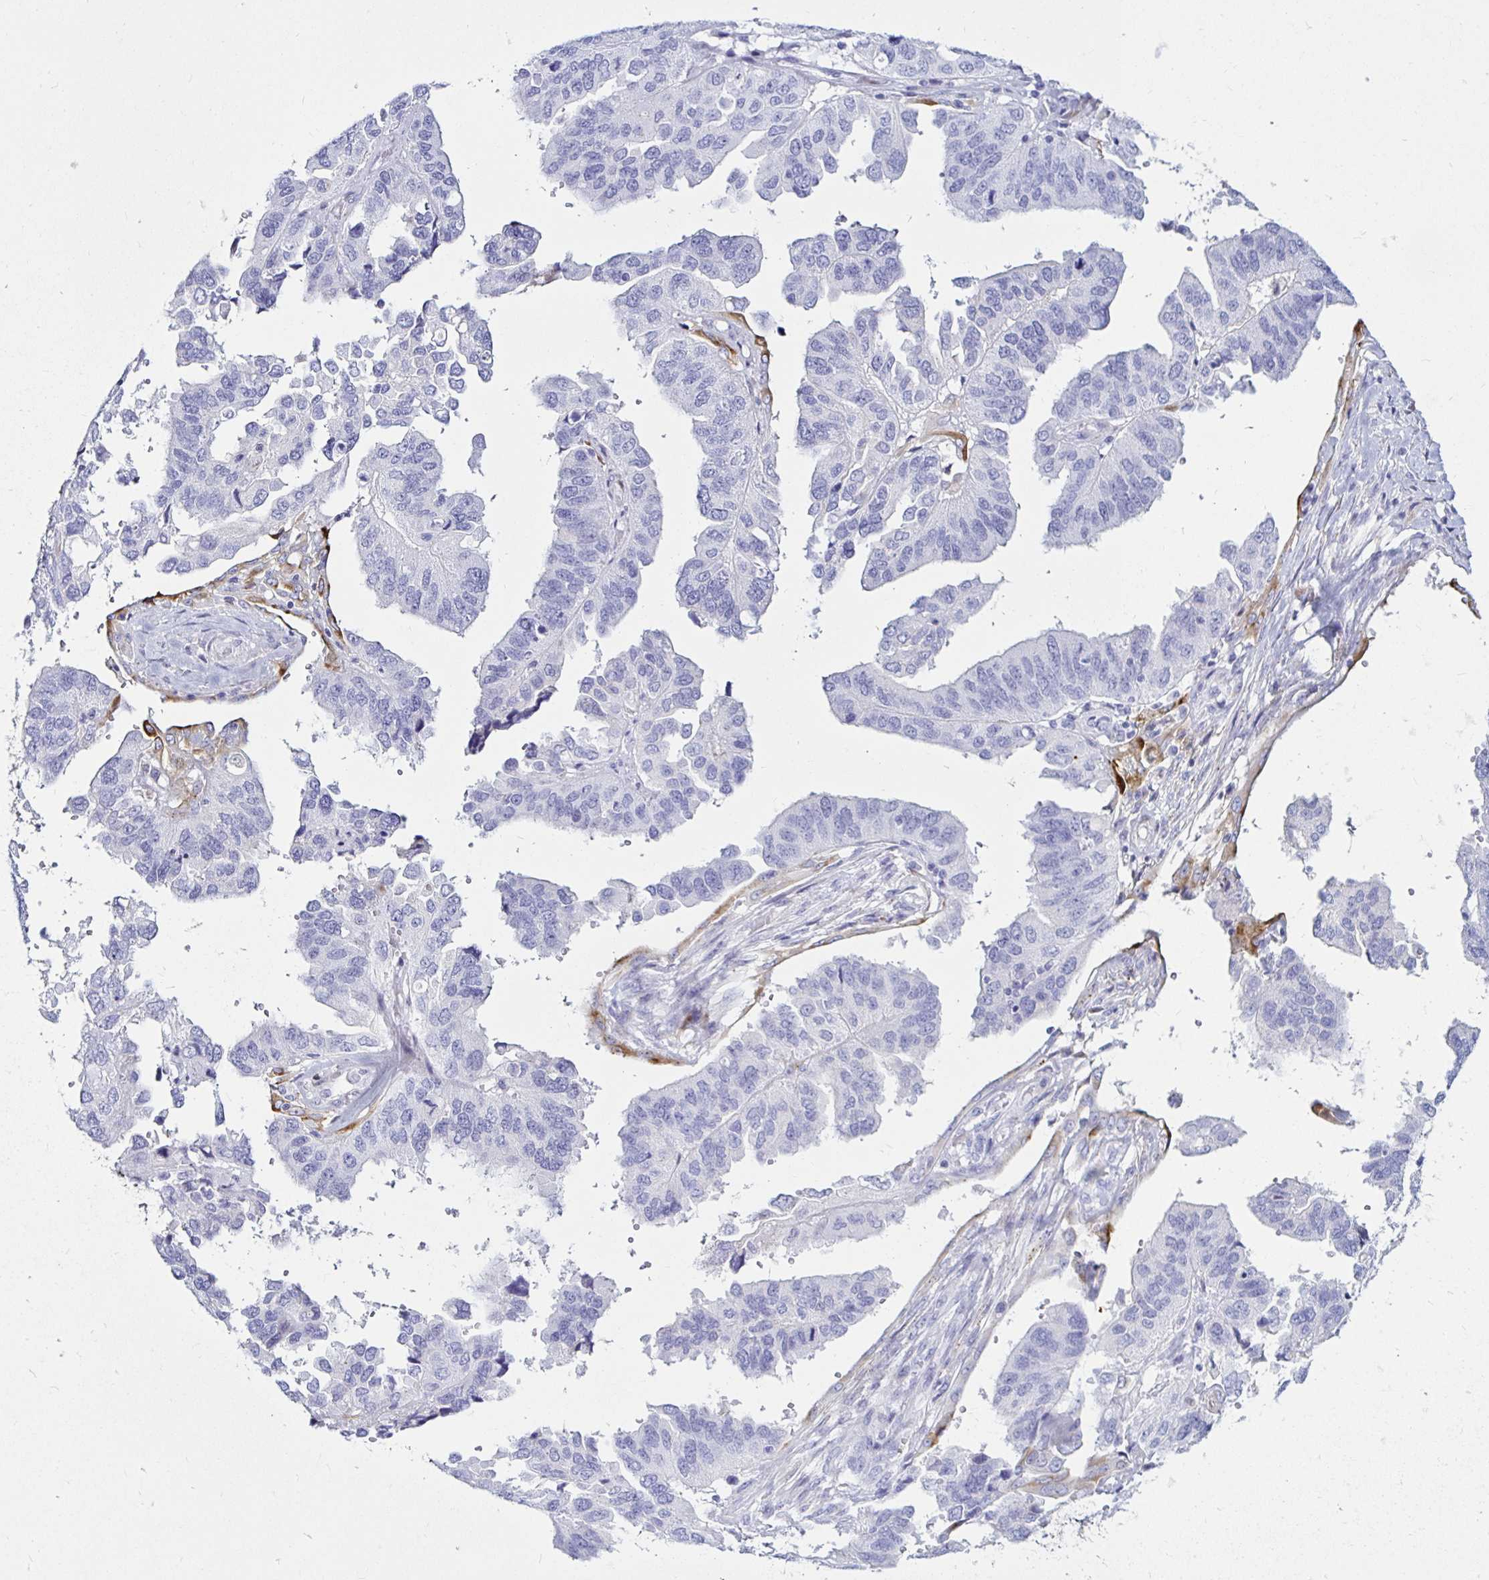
{"staining": {"intensity": "negative", "quantity": "none", "location": "none"}, "tissue": "ovarian cancer", "cell_type": "Tumor cells", "image_type": "cancer", "snomed": [{"axis": "morphology", "description": "Cystadenocarcinoma, serous, NOS"}, {"axis": "topography", "description": "Ovary"}], "caption": "A high-resolution photomicrograph shows immunohistochemistry staining of ovarian cancer (serous cystadenocarcinoma), which displays no significant expression in tumor cells.", "gene": "TIMP1", "patient": {"sex": "female", "age": 79}}